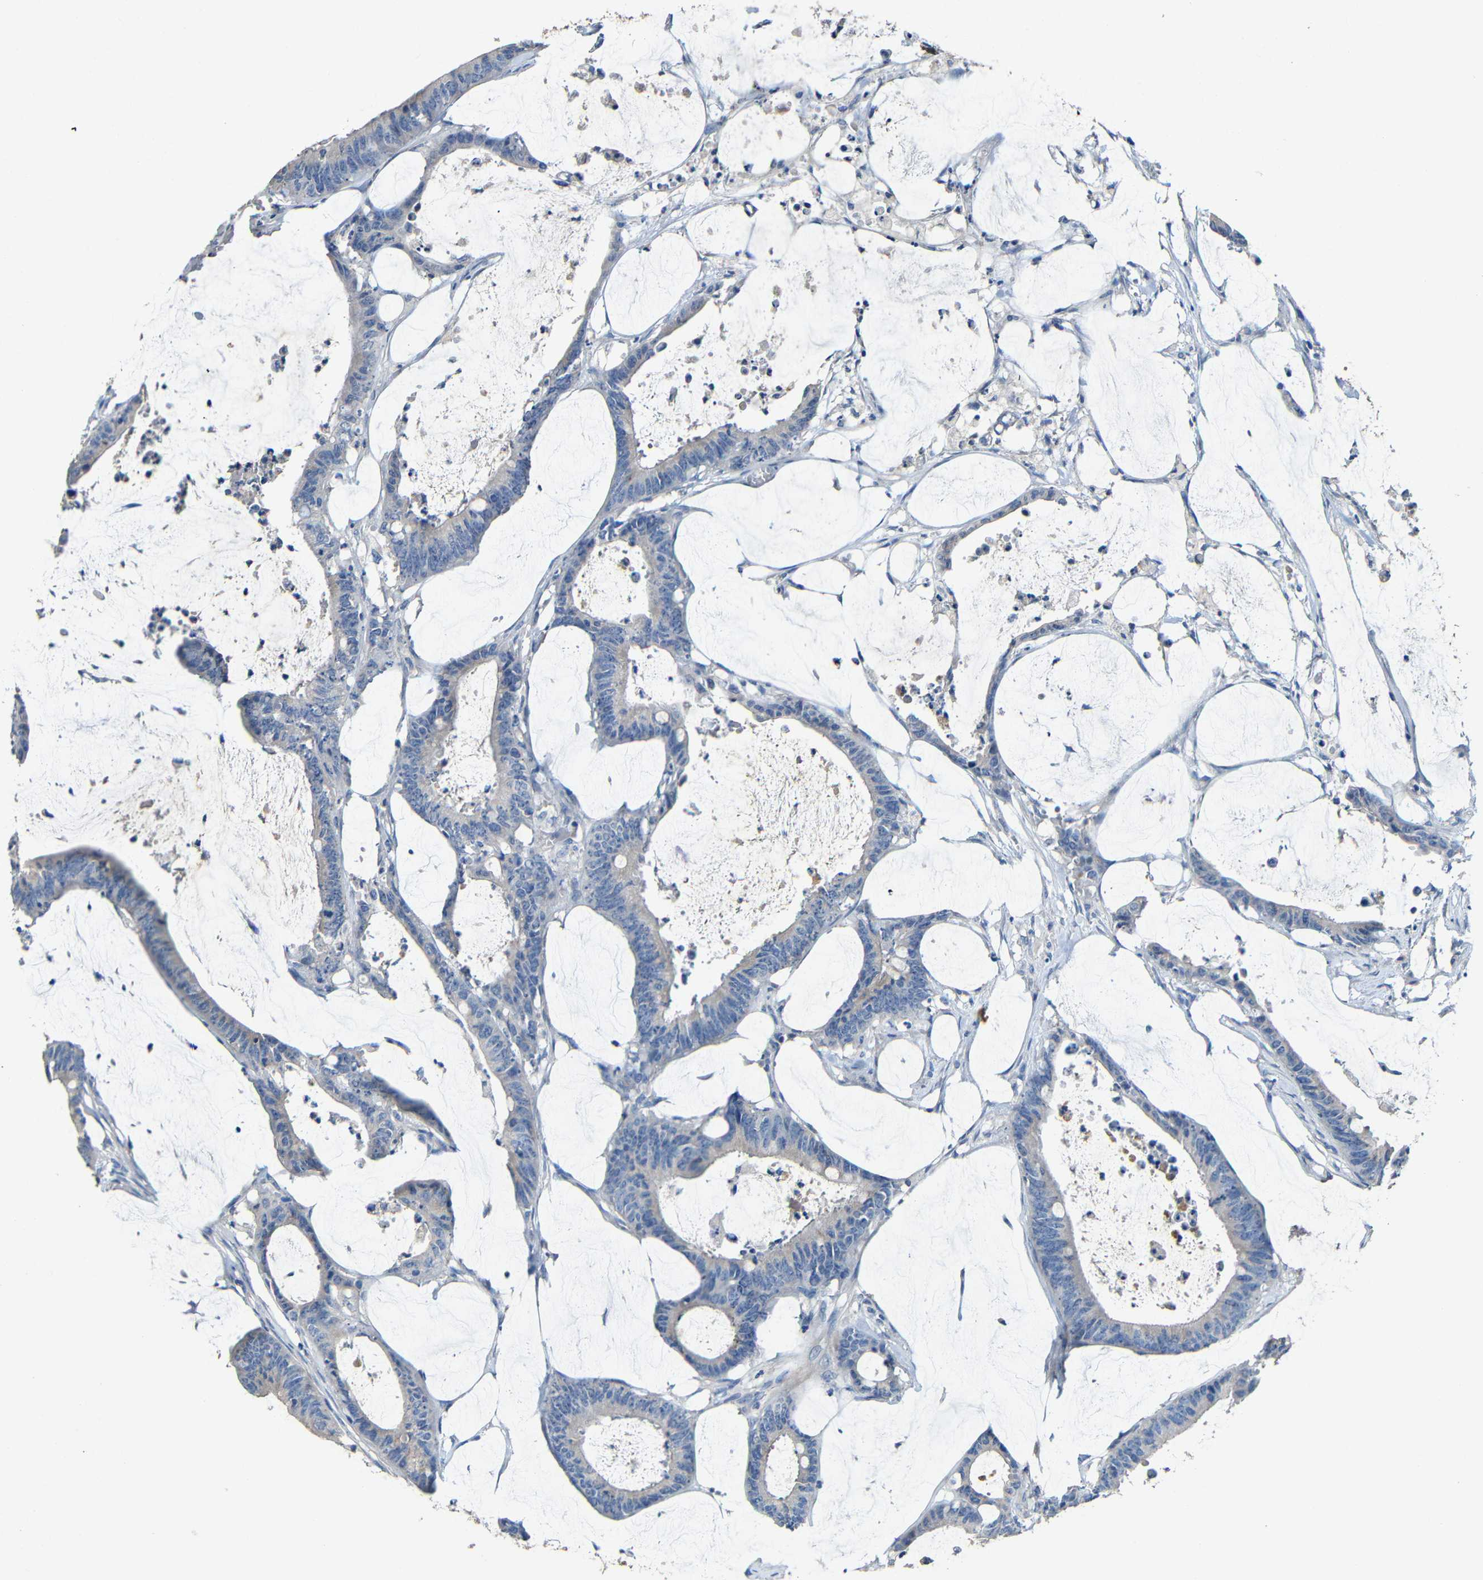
{"staining": {"intensity": "negative", "quantity": "none", "location": "none"}, "tissue": "colorectal cancer", "cell_type": "Tumor cells", "image_type": "cancer", "snomed": [{"axis": "morphology", "description": "Adenocarcinoma, NOS"}, {"axis": "topography", "description": "Rectum"}], "caption": "Adenocarcinoma (colorectal) was stained to show a protein in brown. There is no significant positivity in tumor cells.", "gene": "ACKR2", "patient": {"sex": "female", "age": 66}}